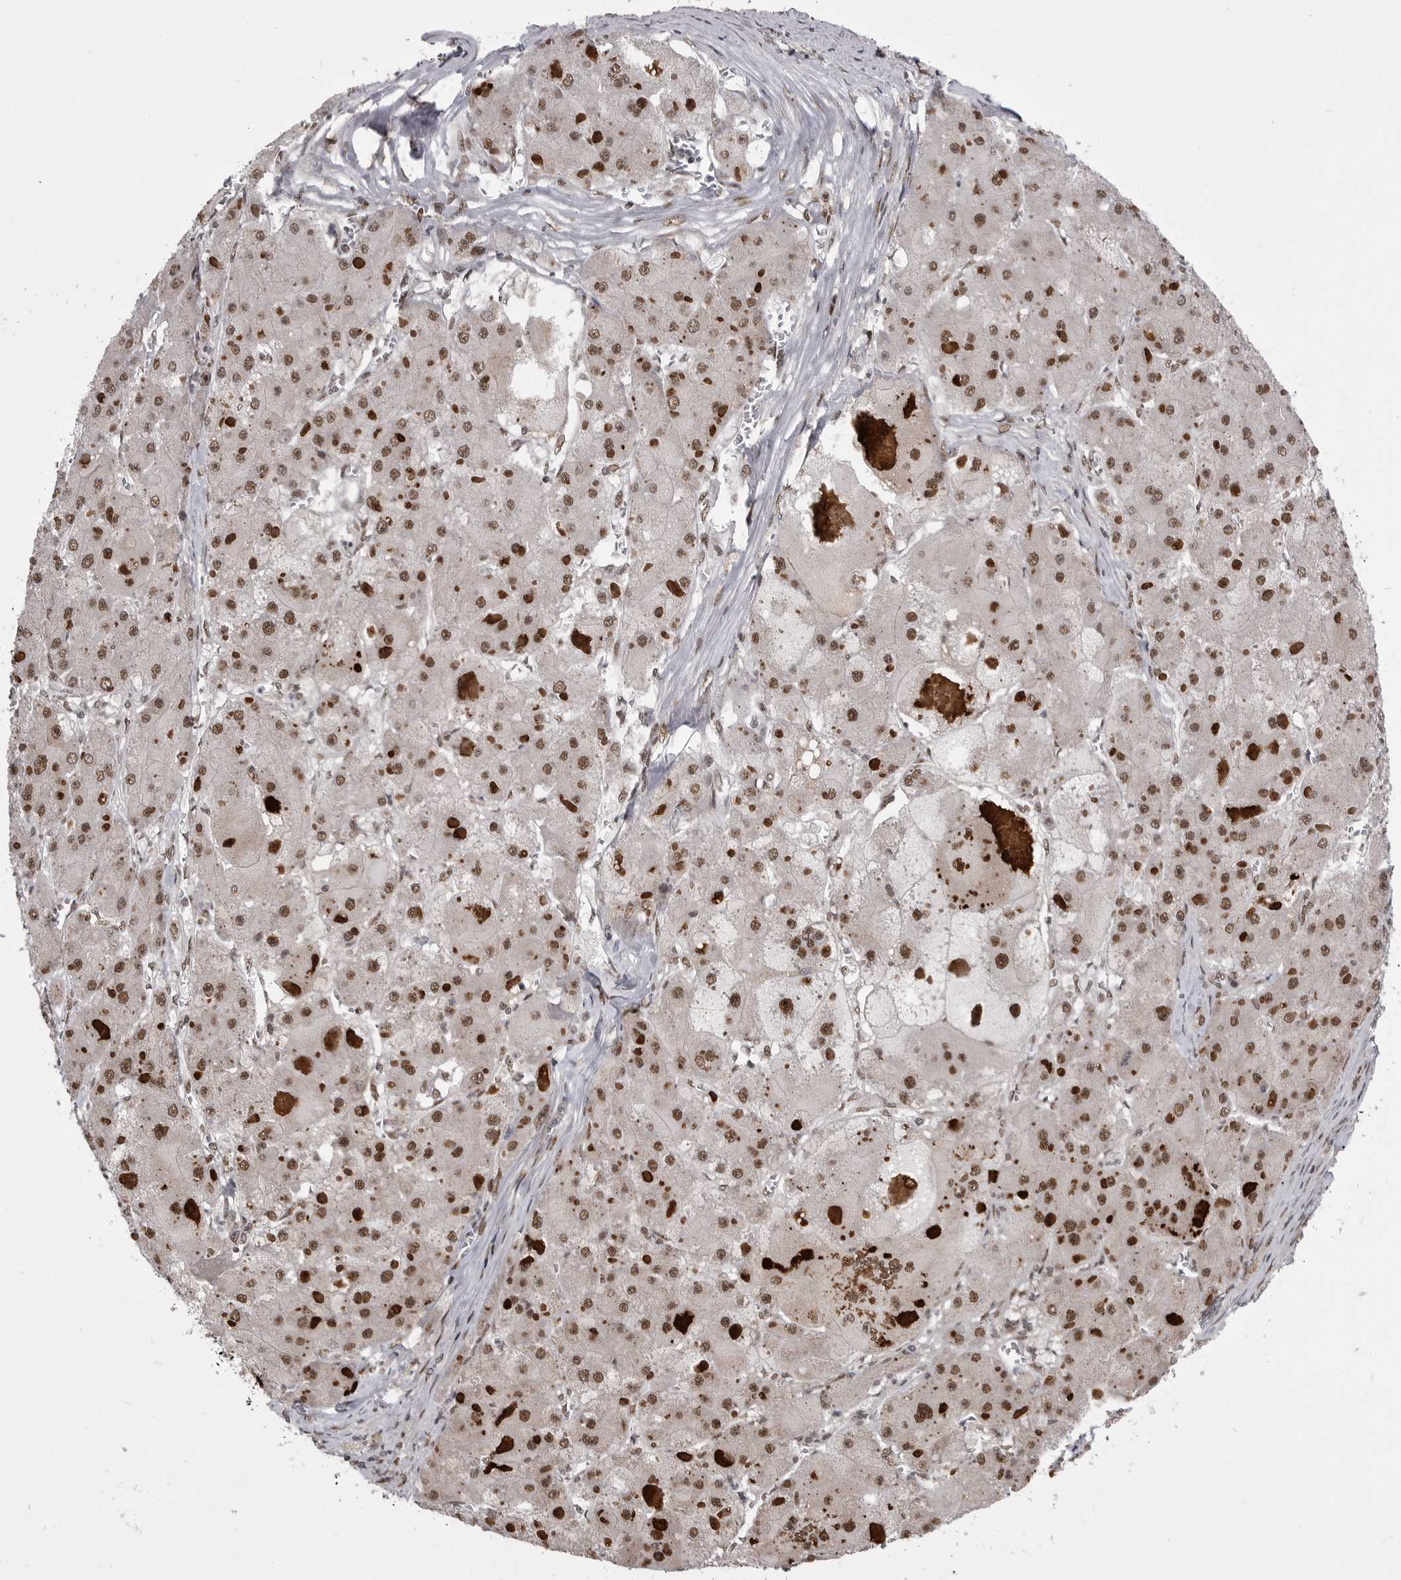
{"staining": {"intensity": "moderate", "quantity": ">75%", "location": "nuclear"}, "tissue": "liver cancer", "cell_type": "Tumor cells", "image_type": "cancer", "snomed": [{"axis": "morphology", "description": "Carcinoma, Hepatocellular, NOS"}, {"axis": "topography", "description": "Liver"}], "caption": "Immunohistochemistry photomicrograph of liver hepatocellular carcinoma stained for a protein (brown), which demonstrates medium levels of moderate nuclear positivity in about >75% of tumor cells.", "gene": "MEPCE", "patient": {"sex": "female", "age": 73}}